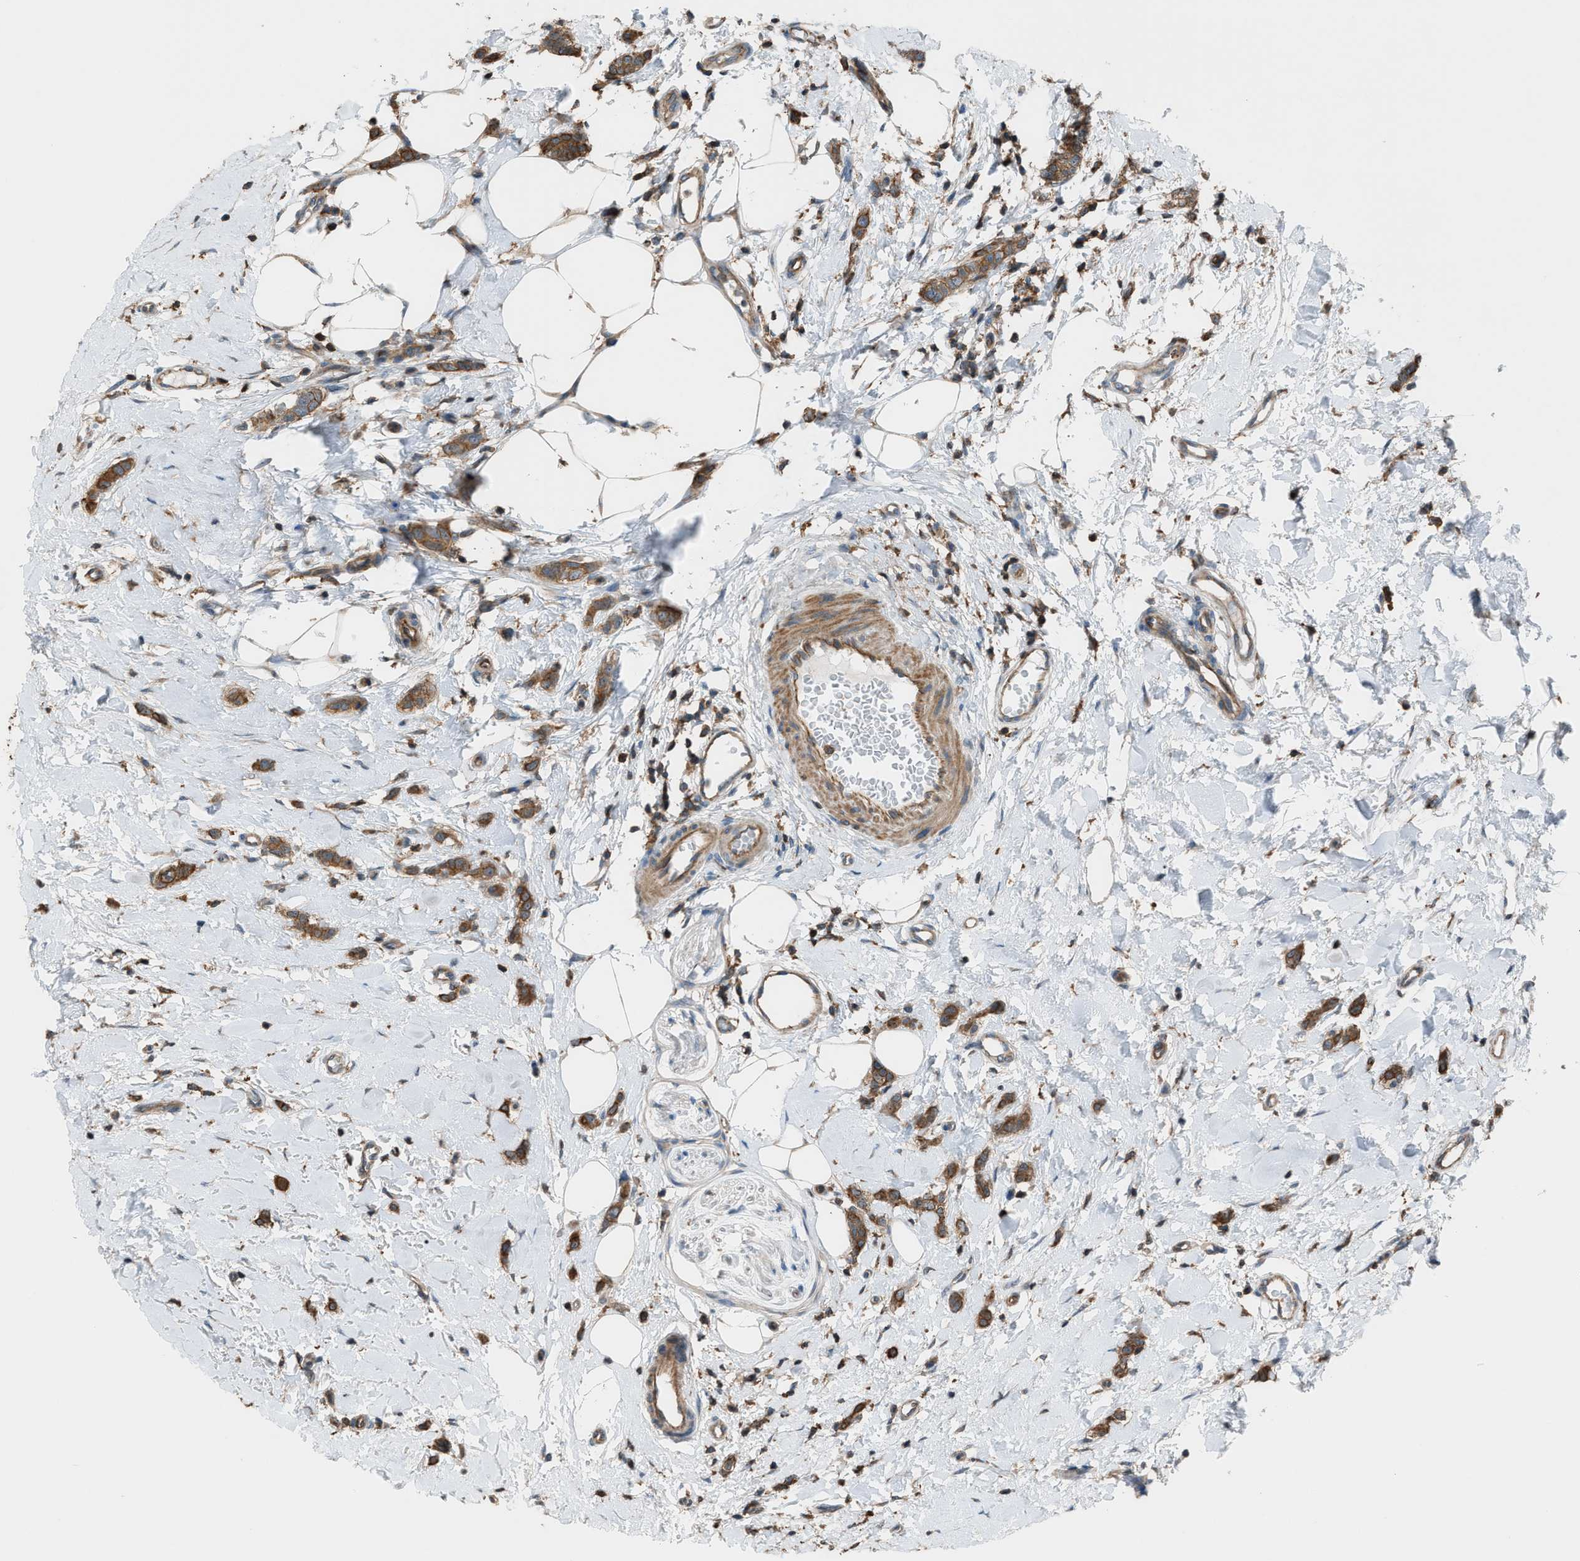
{"staining": {"intensity": "strong", "quantity": ">75%", "location": "cytoplasmic/membranous"}, "tissue": "breast cancer", "cell_type": "Tumor cells", "image_type": "cancer", "snomed": [{"axis": "morphology", "description": "Lobular carcinoma"}, {"axis": "topography", "description": "Skin"}, {"axis": "topography", "description": "Breast"}], "caption": "An immunohistochemistry (IHC) image of neoplastic tissue is shown. Protein staining in brown labels strong cytoplasmic/membranous positivity in lobular carcinoma (breast) within tumor cells. The protein is stained brown, and the nuclei are stained in blue (DAB IHC with brightfield microscopy, high magnification).", "gene": "DYRK1A", "patient": {"sex": "female", "age": 46}}